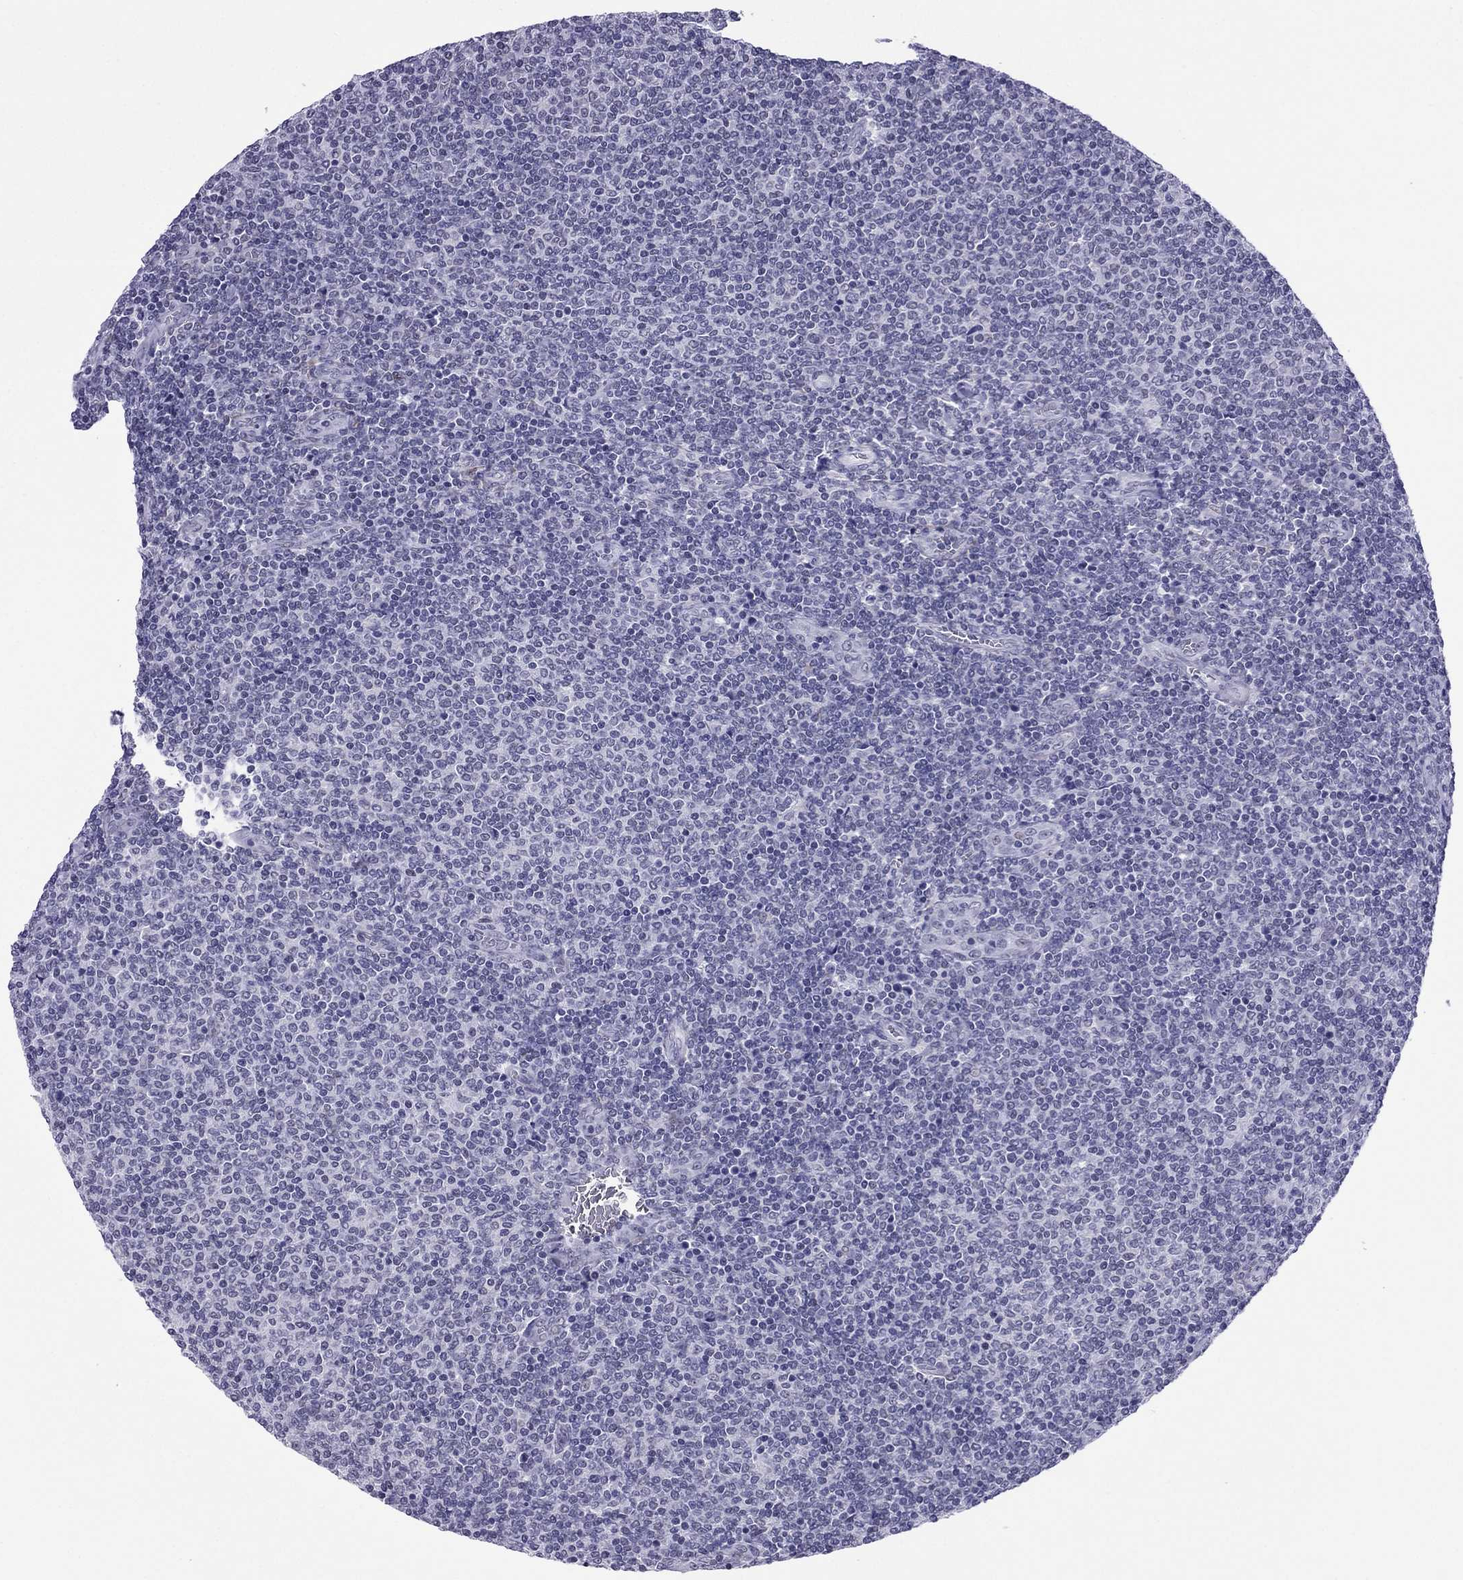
{"staining": {"intensity": "negative", "quantity": "none", "location": "none"}, "tissue": "lymphoma", "cell_type": "Tumor cells", "image_type": "cancer", "snomed": [{"axis": "morphology", "description": "Malignant lymphoma, non-Hodgkin's type, Low grade"}, {"axis": "topography", "description": "Lymph node"}], "caption": "The image displays no staining of tumor cells in lymphoma. (IHC, brightfield microscopy, high magnification).", "gene": "ZNF646", "patient": {"sex": "male", "age": 52}}